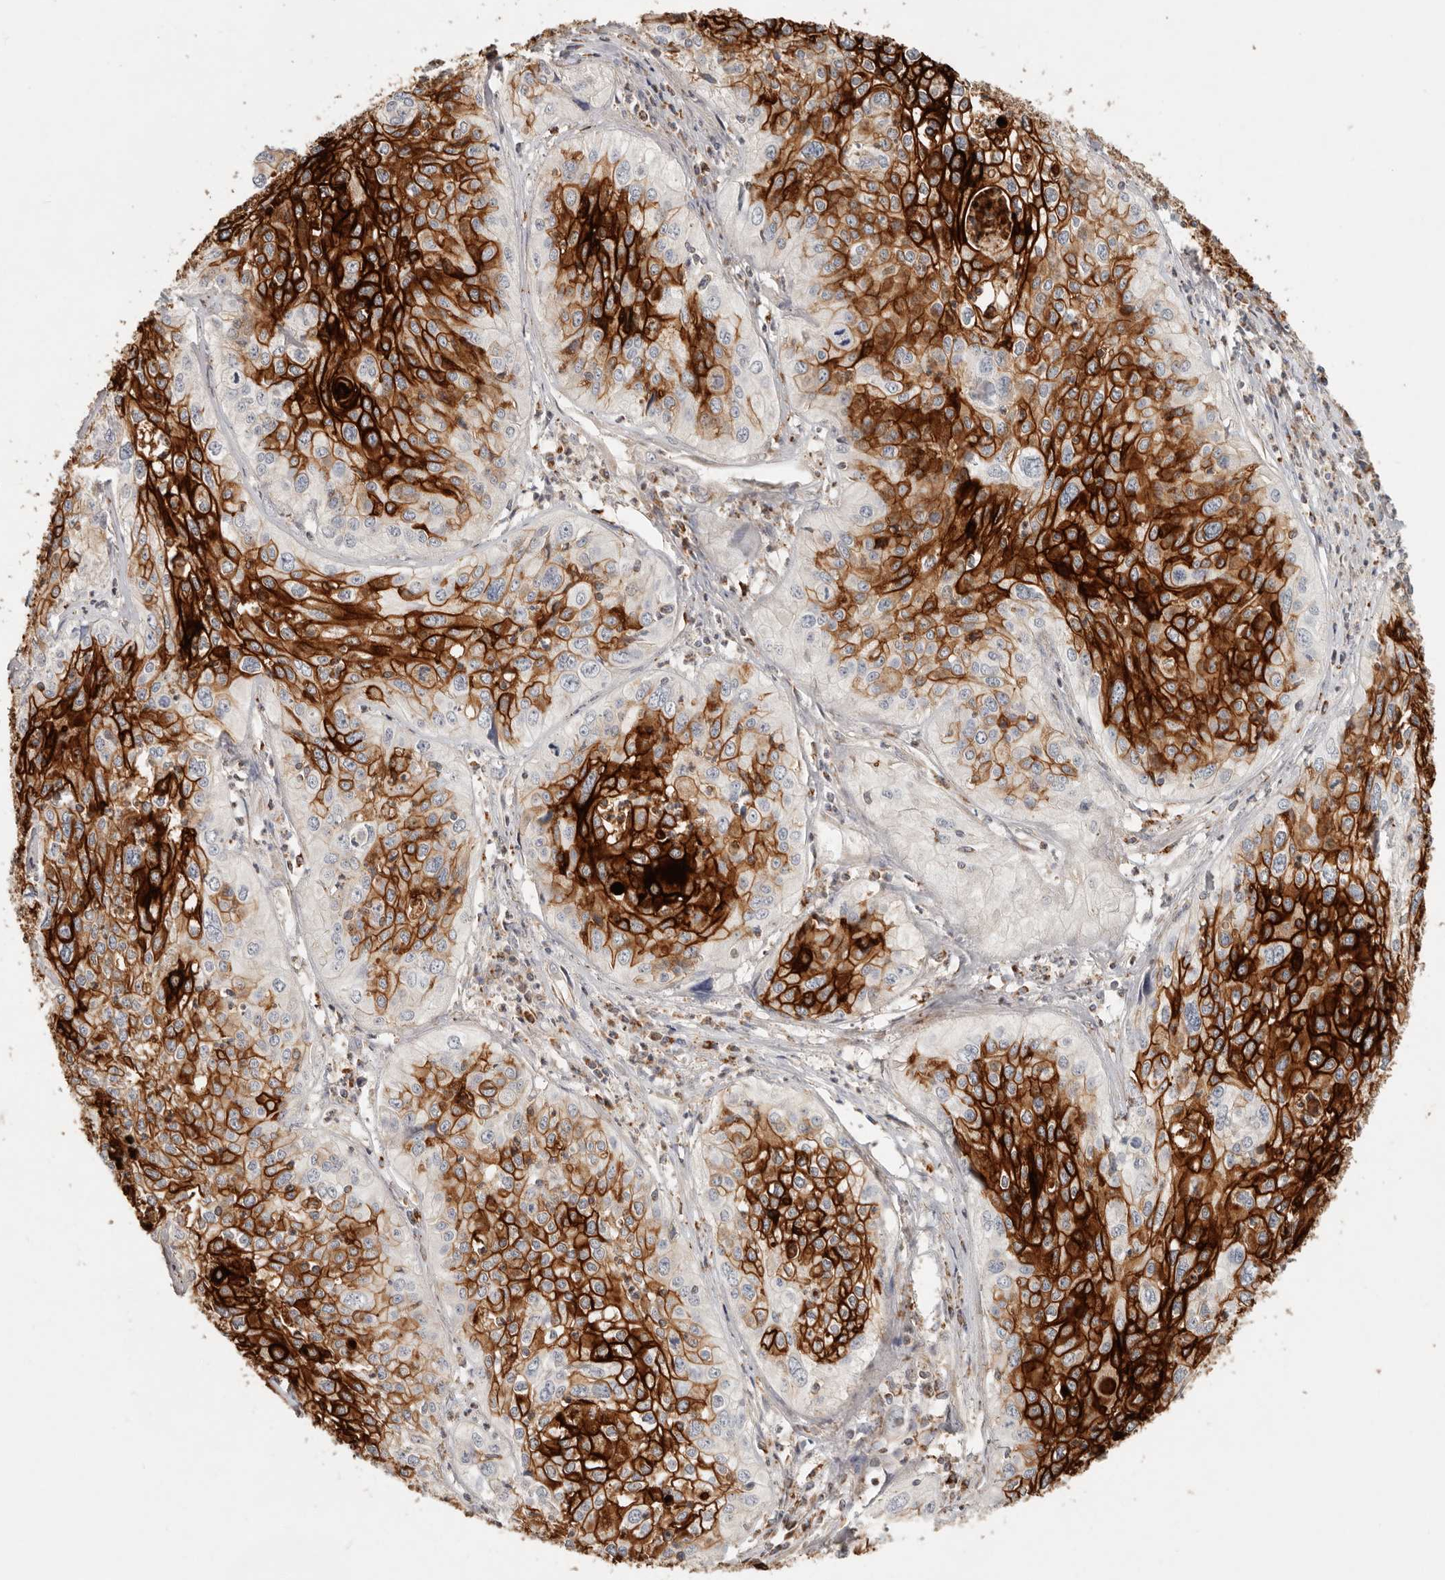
{"staining": {"intensity": "strong", "quantity": "25%-75%", "location": "cytoplasmic/membranous"}, "tissue": "cervical cancer", "cell_type": "Tumor cells", "image_type": "cancer", "snomed": [{"axis": "morphology", "description": "Squamous cell carcinoma, NOS"}, {"axis": "topography", "description": "Cervix"}], "caption": "DAB (3,3'-diaminobenzidine) immunohistochemical staining of human cervical cancer (squamous cell carcinoma) exhibits strong cytoplasmic/membranous protein expression in approximately 25%-75% of tumor cells.", "gene": "ARHGEF10L", "patient": {"sex": "female", "age": 31}}